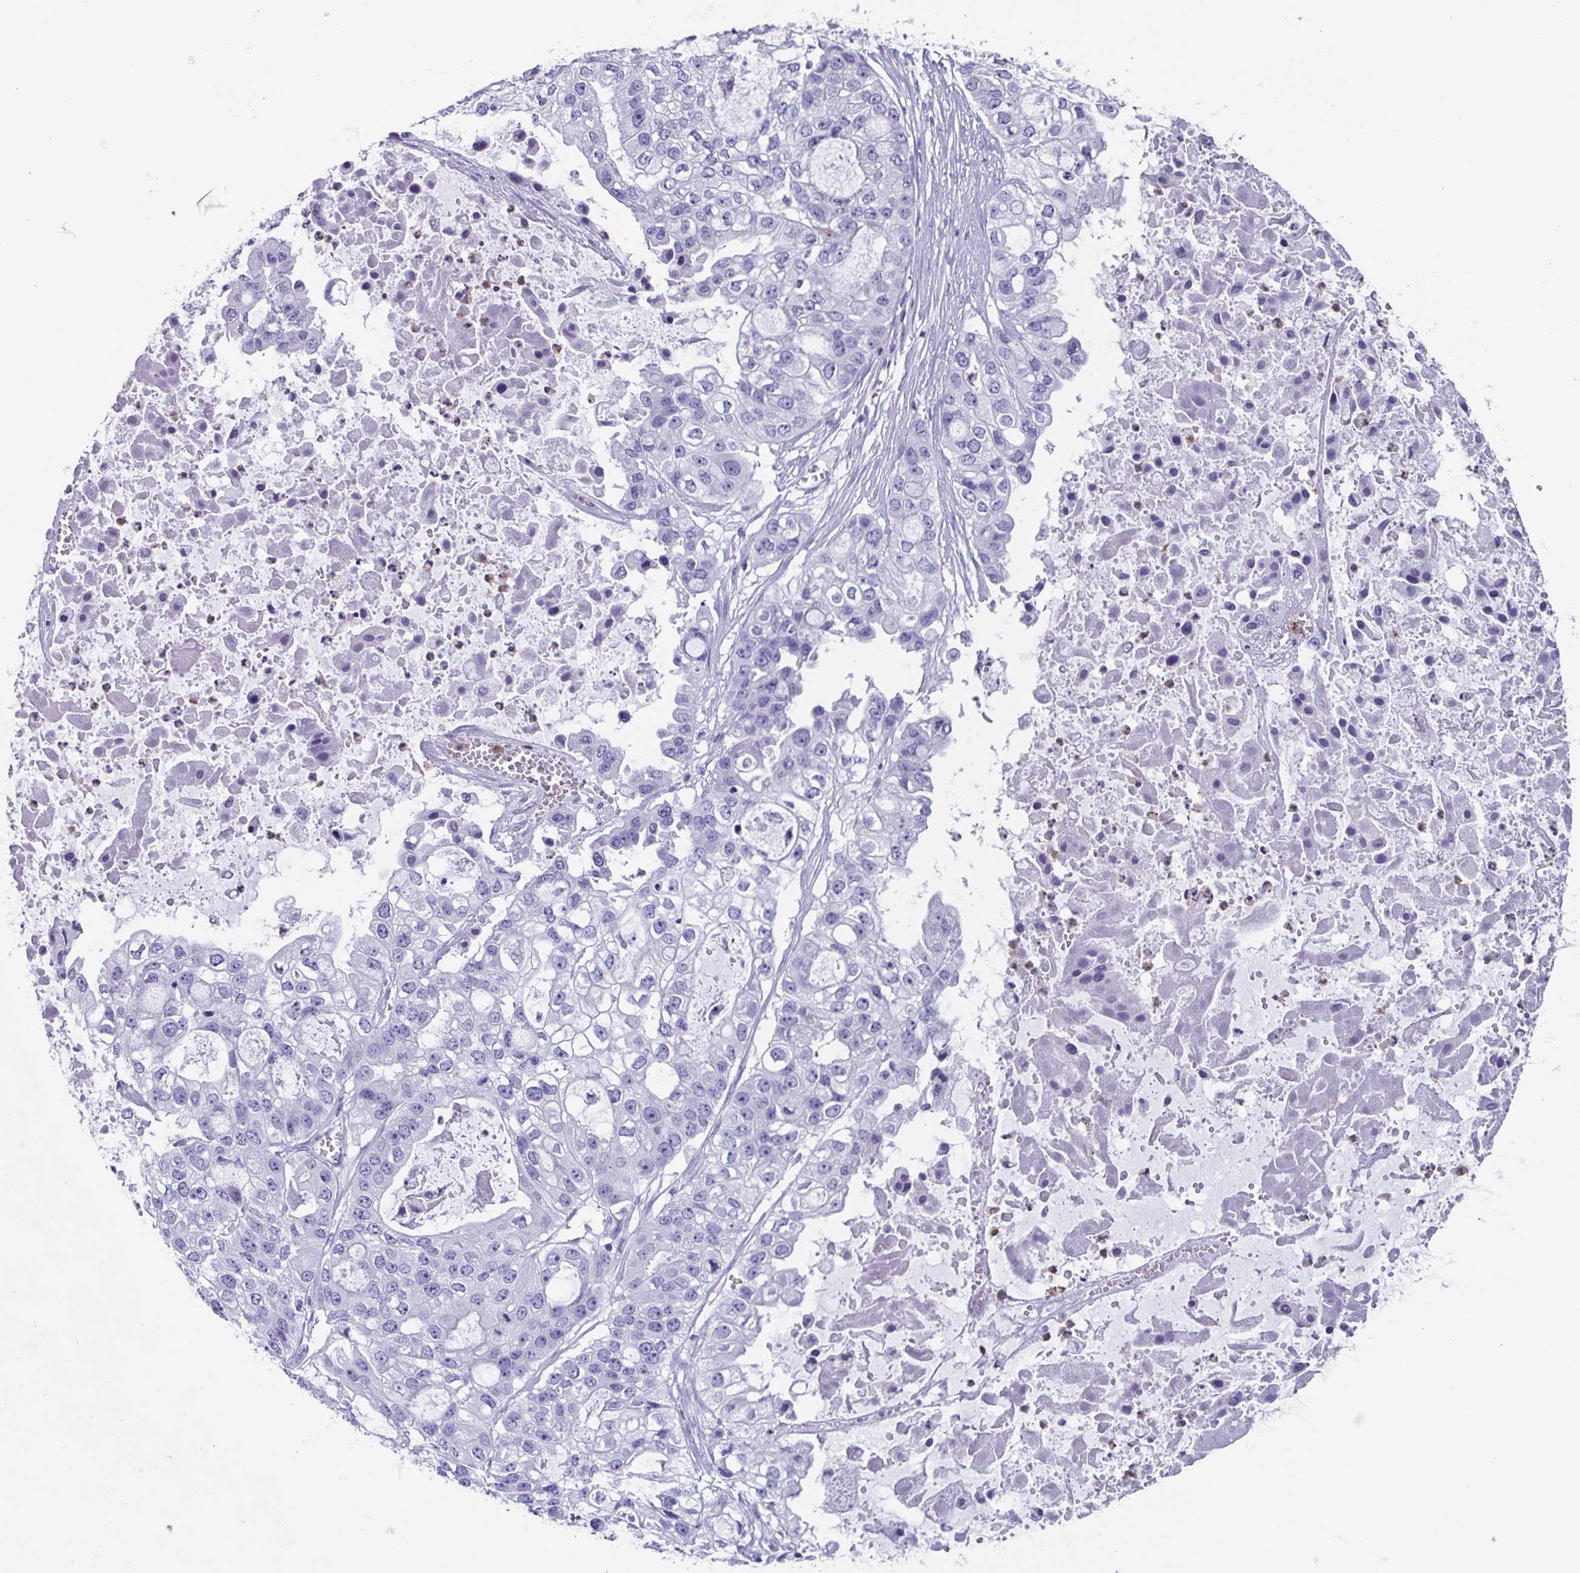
{"staining": {"intensity": "negative", "quantity": "none", "location": "none"}, "tissue": "ovarian cancer", "cell_type": "Tumor cells", "image_type": "cancer", "snomed": [{"axis": "morphology", "description": "Cystadenocarcinoma, serous, NOS"}, {"axis": "topography", "description": "Ovary"}], "caption": "Tumor cells are negative for protein expression in human ovarian serous cystadenocarcinoma. Nuclei are stained in blue.", "gene": "LYRM2", "patient": {"sex": "female", "age": 56}}